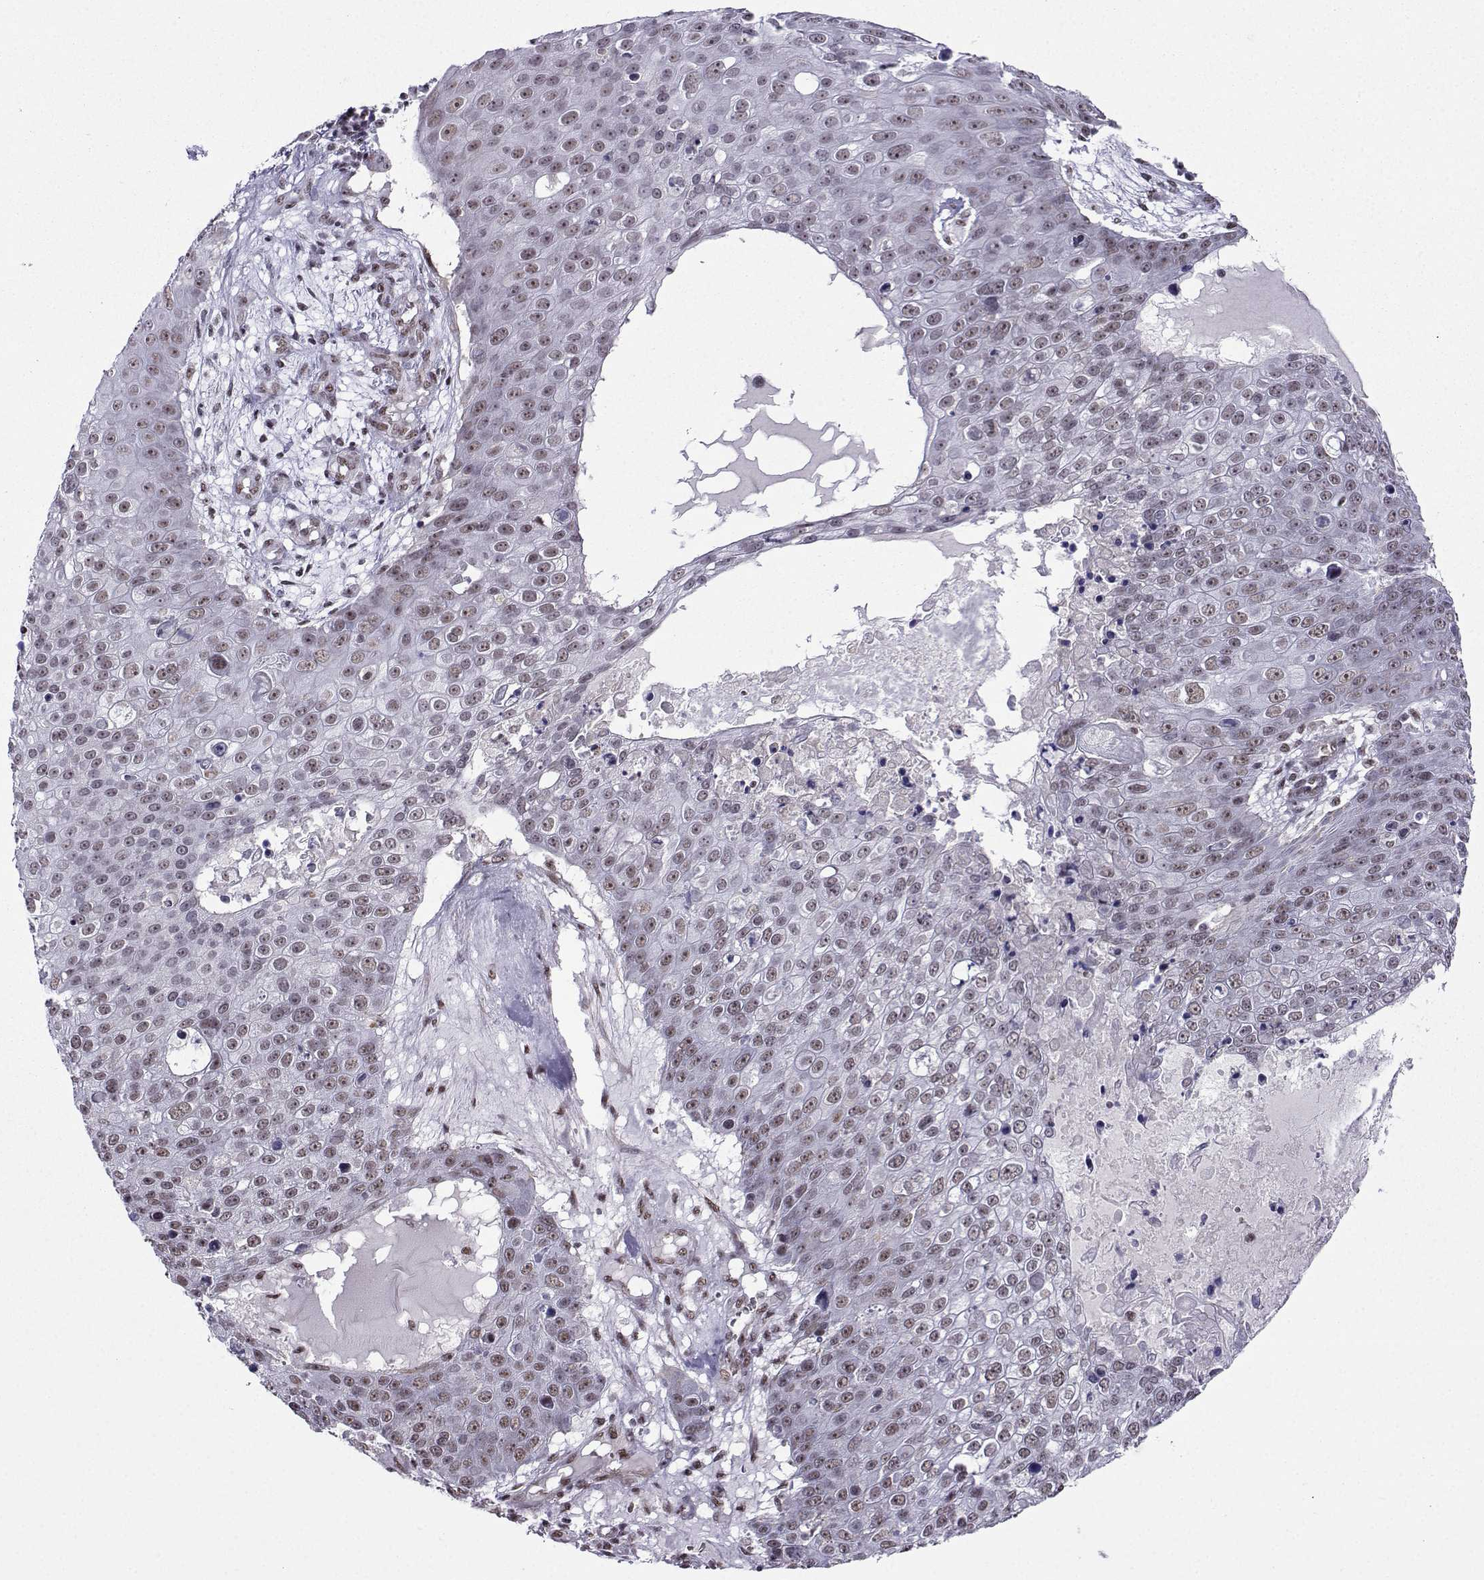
{"staining": {"intensity": "weak", "quantity": ">75%", "location": "nuclear"}, "tissue": "skin cancer", "cell_type": "Tumor cells", "image_type": "cancer", "snomed": [{"axis": "morphology", "description": "Squamous cell carcinoma, NOS"}, {"axis": "topography", "description": "Skin"}], "caption": "Brown immunohistochemical staining in human skin cancer demonstrates weak nuclear staining in about >75% of tumor cells. (DAB IHC, brown staining for protein, blue staining for nuclei).", "gene": "CCNK", "patient": {"sex": "male", "age": 71}}